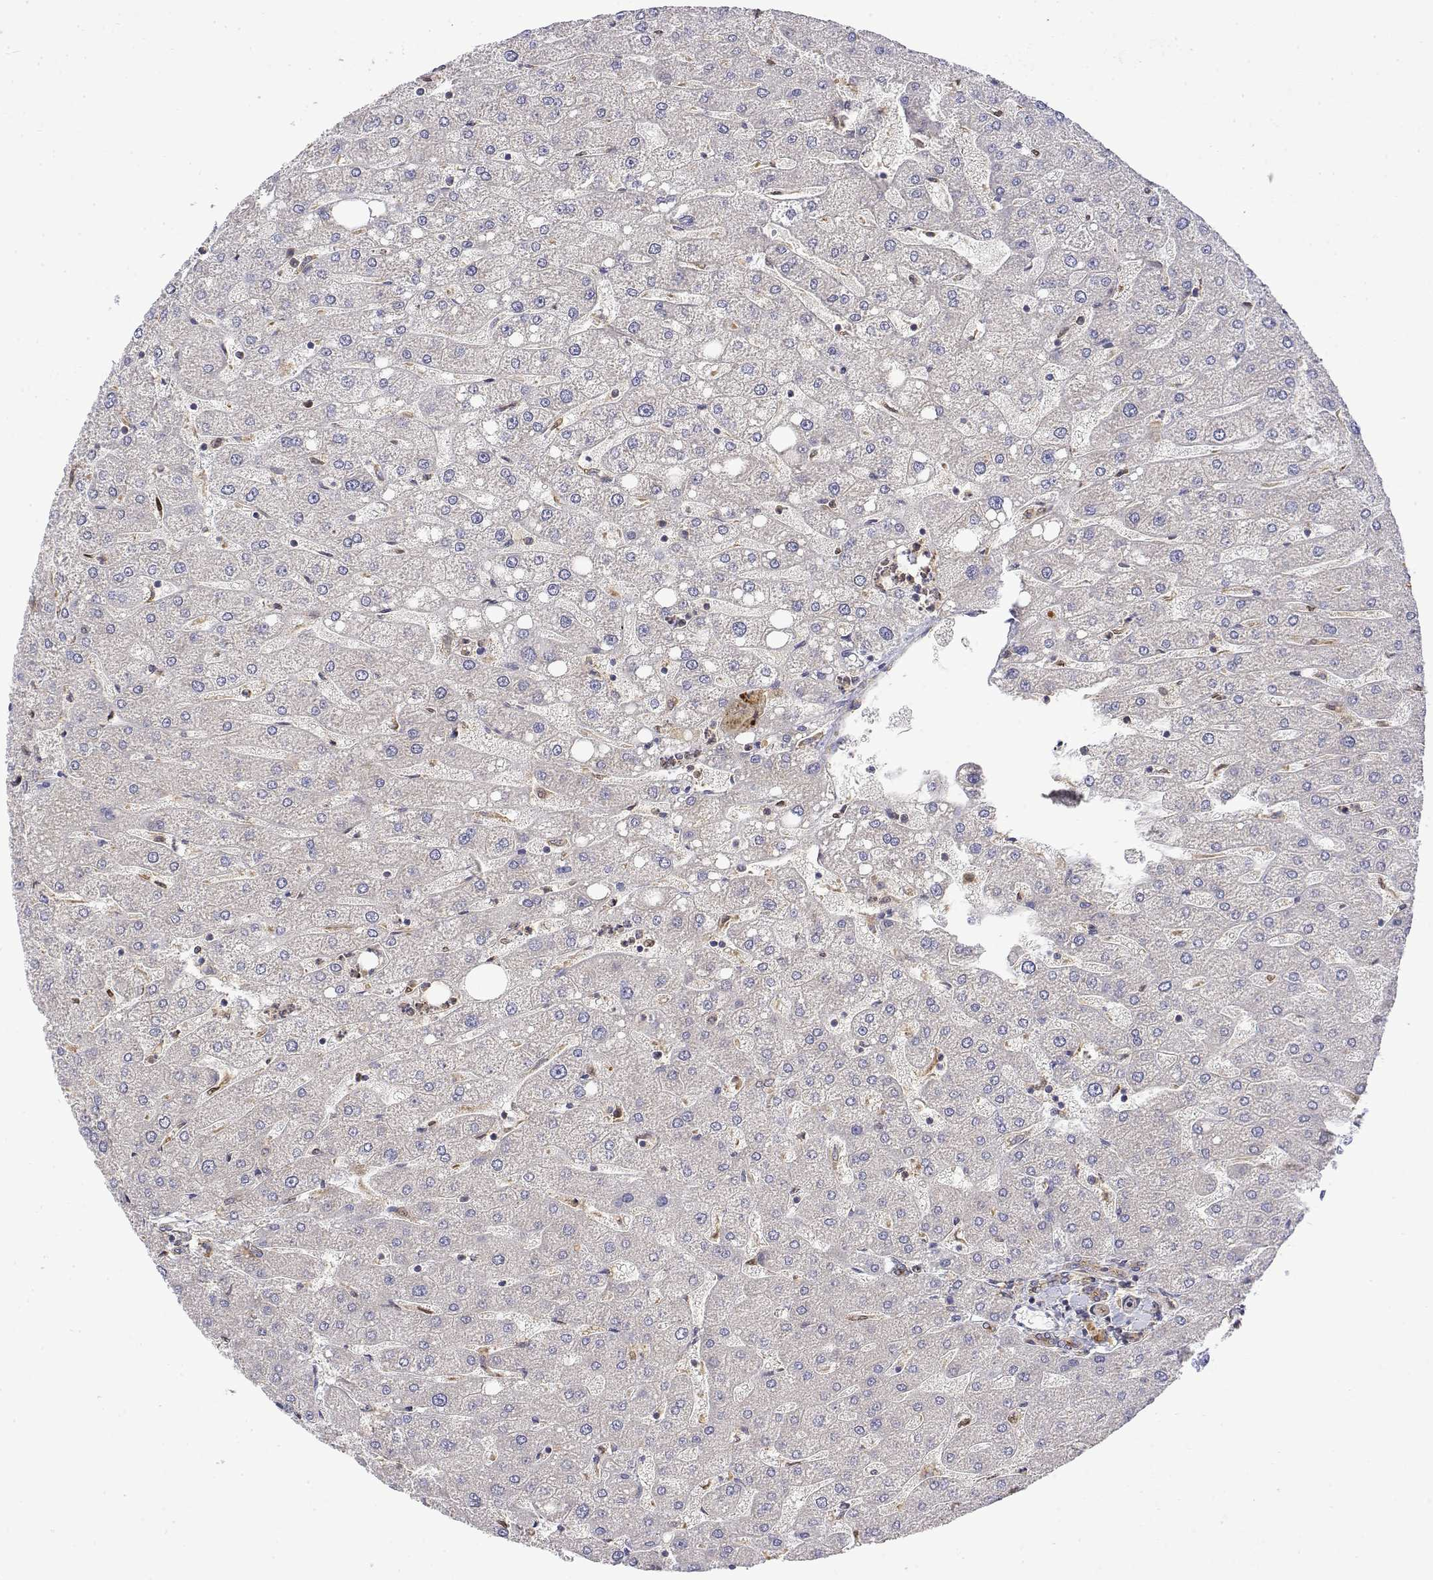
{"staining": {"intensity": "weak", "quantity": "<25%", "location": "cytoplasmic/membranous"}, "tissue": "liver", "cell_type": "Cholangiocytes", "image_type": "normal", "snomed": [{"axis": "morphology", "description": "Normal tissue, NOS"}, {"axis": "topography", "description": "Liver"}], "caption": "Micrograph shows no significant protein staining in cholangiocytes of normal liver.", "gene": "PACSIN2", "patient": {"sex": "male", "age": 67}}